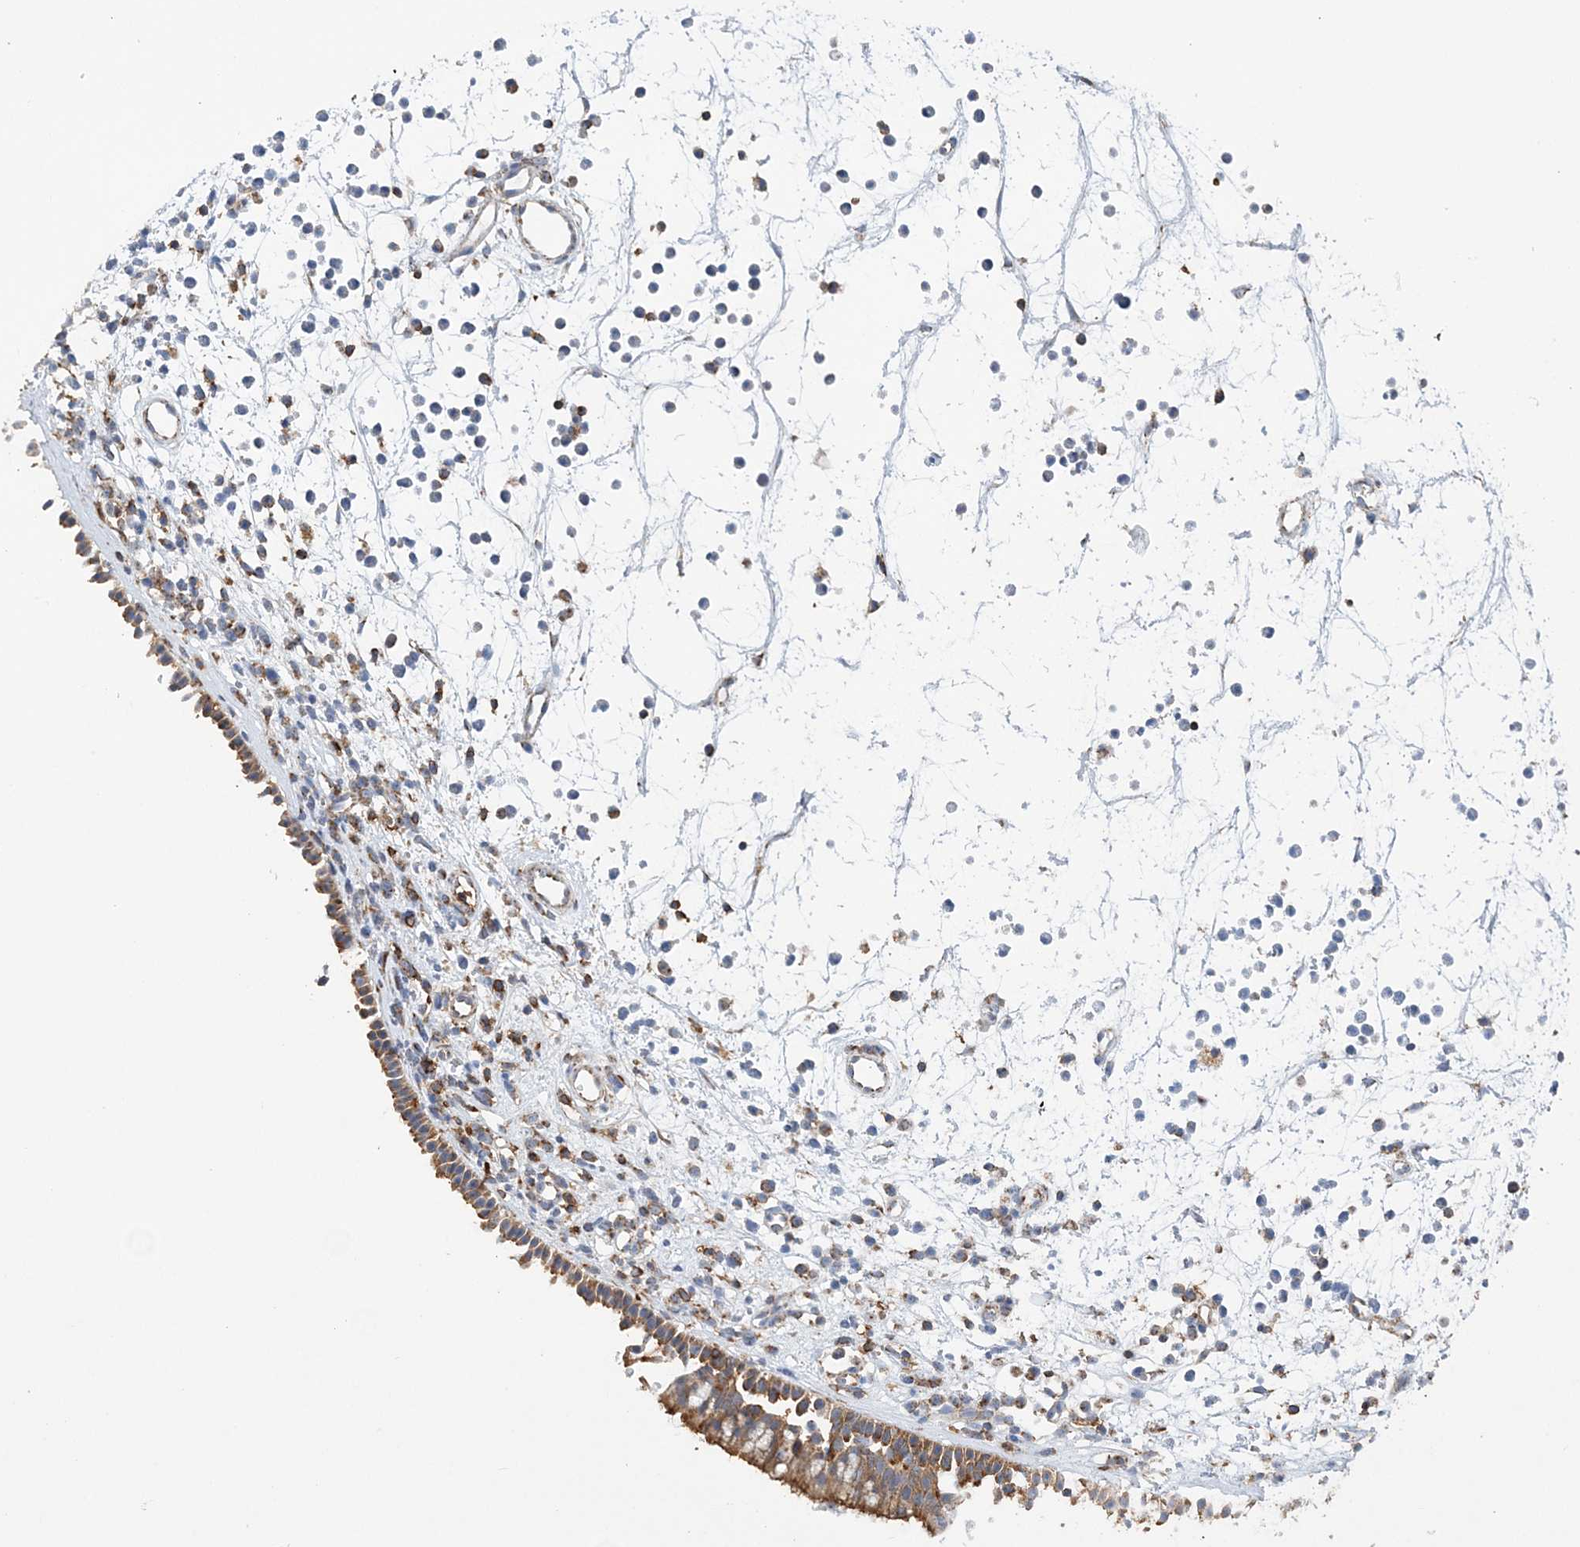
{"staining": {"intensity": "strong", "quantity": ">75%", "location": "cytoplasmic/membranous"}, "tissue": "nasopharynx", "cell_type": "Respiratory epithelial cells", "image_type": "normal", "snomed": [{"axis": "morphology", "description": "Normal tissue, NOS"}, {"axis": "morphology", "description": "Inflammation, NOS"}, {"axis": "morphology", "description": "Malignant melanoma, Metastatic site"}, {"axis": "topography", "description": "Nasopharynx"}], "caption": "Nasopharynx stained with DAB (3,3'-diaminobenzidine) immunohistochemistry exhibits high levels of strong cytoplasmic/membranous staining in approximately >75% of respiratory epithelial cells.", "gene": "TTC32", "patient": {"sex": "male", "age": 70}}